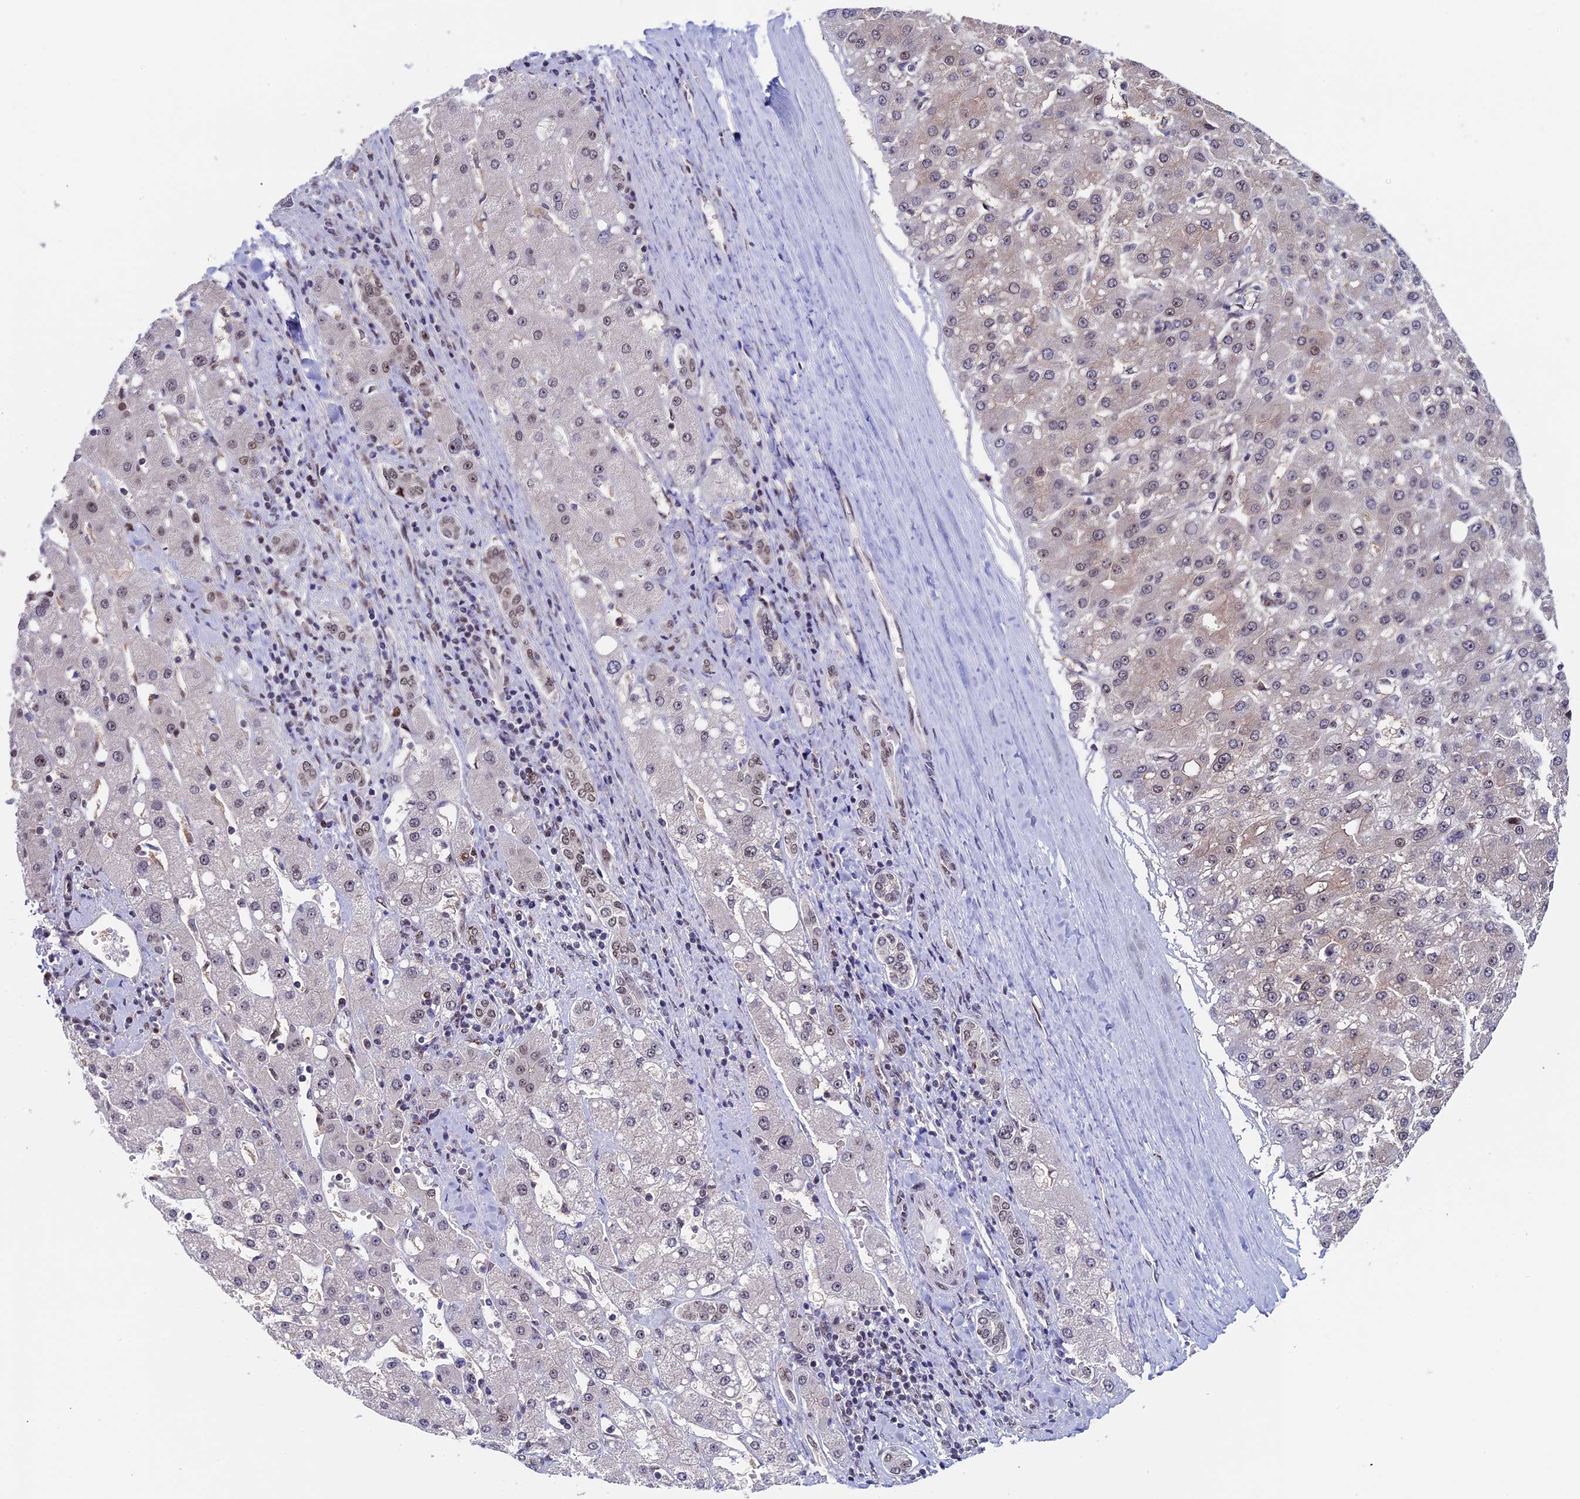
{"staining": {"intensity": "weak", "quantity": "<25%", "location": "nuclear"}, "tissue": "liver cancer", "cell_type": "Tumor cells", "image_type": "cancer", "snomed": [{"axis": "morphology", "description": "Carcinoma, Hepatocellular, NOS"}, {"axis": "topography", "description": "Liver"}], "caption": "The photomicrograph exhibits no staining of tumor cells in liver hepatocellular carcinoma.", "gene": "CCDC86", "patient": {"sex": "male", "age": 67}}